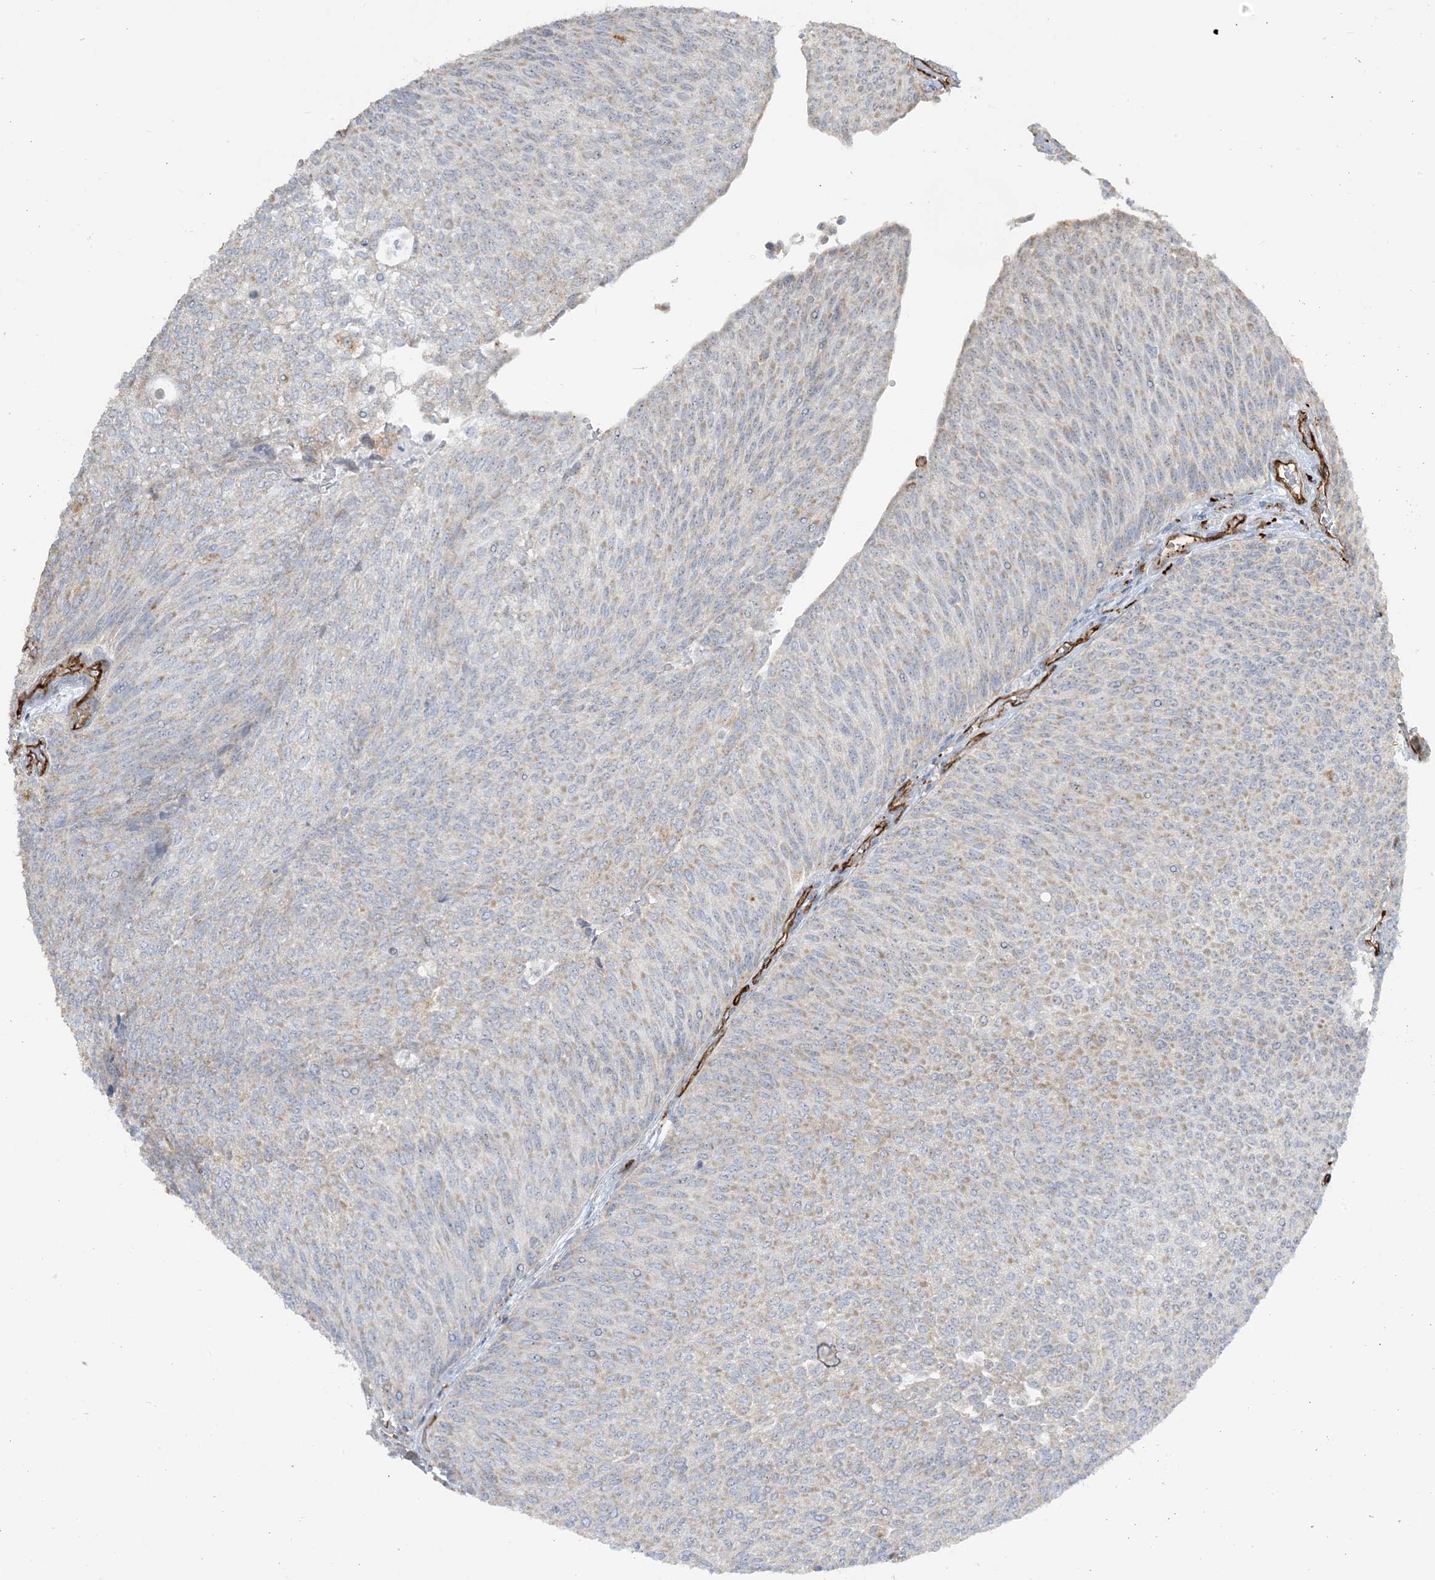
{"staining": {"intensity": "weak", "quantity": "<25%", "location": "cytoplasmic/membranous"}, "tissue": "urothelial cancer", "cell_type": "Tumor cells", "image_type": "cancer", "snomed": [{"axis": "morphology", "description": "Urothelial carcinoma, Low grade"}, {"axis": "topography", "description": "Urinary bladder"}], "caption": "Tumor cells are negative for protein expression in human low-grade urothelial carcinoma.", "gene": "AGA", "patient": {"sex": "female", "age": 79}}